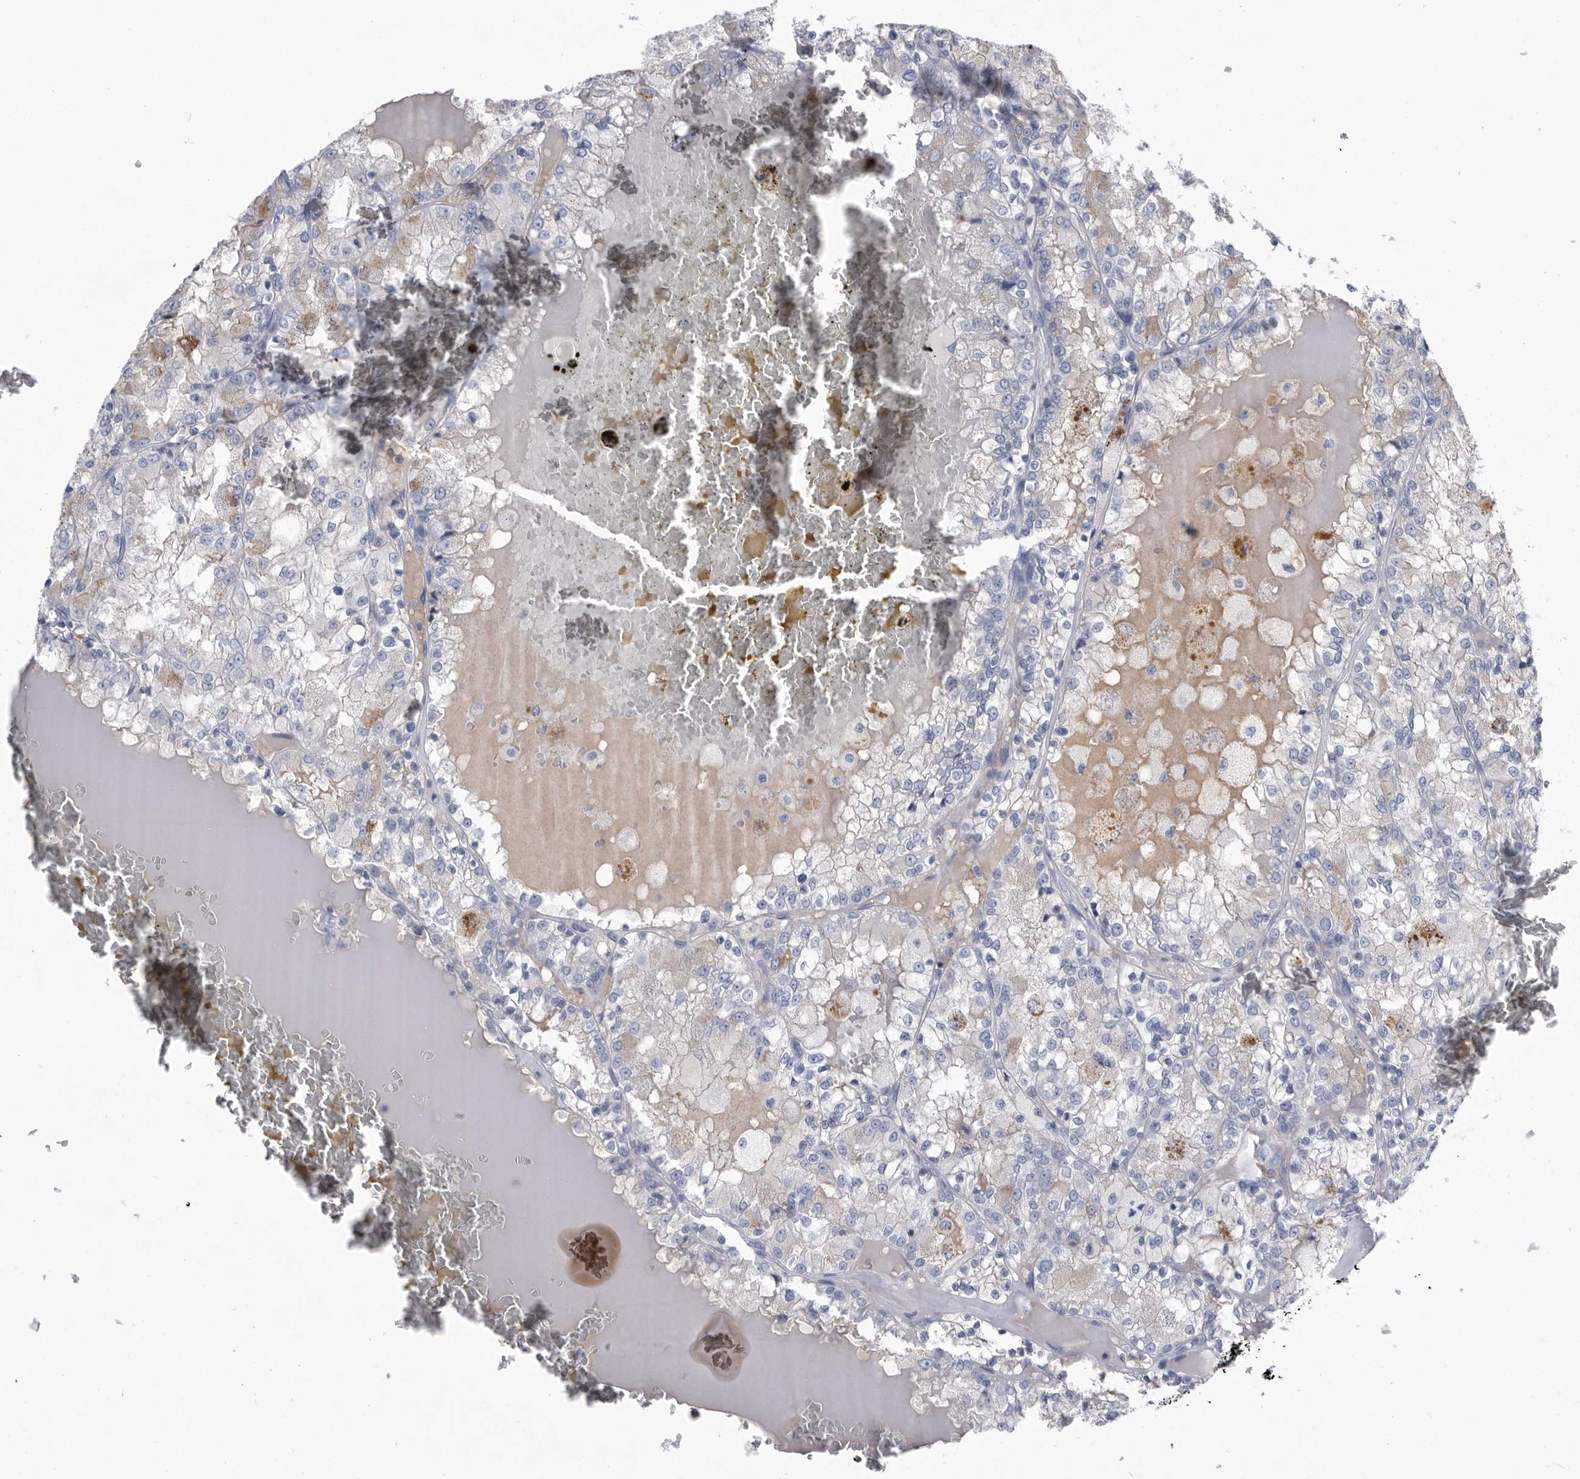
{"staining": {"intensity": "negative", "quantity": "none", "location": "none"}, "tissue": "renal cancer", "cell_type": "Tumor cells", "image_type": "cancer", "snomed": [{"axis": "morphology", "description": "Adenocarcinoma, NOS"}, {"axis": "topography", "description": "Kidney"}], "caption": "This is an immunohistochemistry (IHC) image of human renal cancer (adenocarcinoma). There is no staining in tumor cells.", "gene": "BTBD6", "patient": {"sex": "female", "age": 56}}